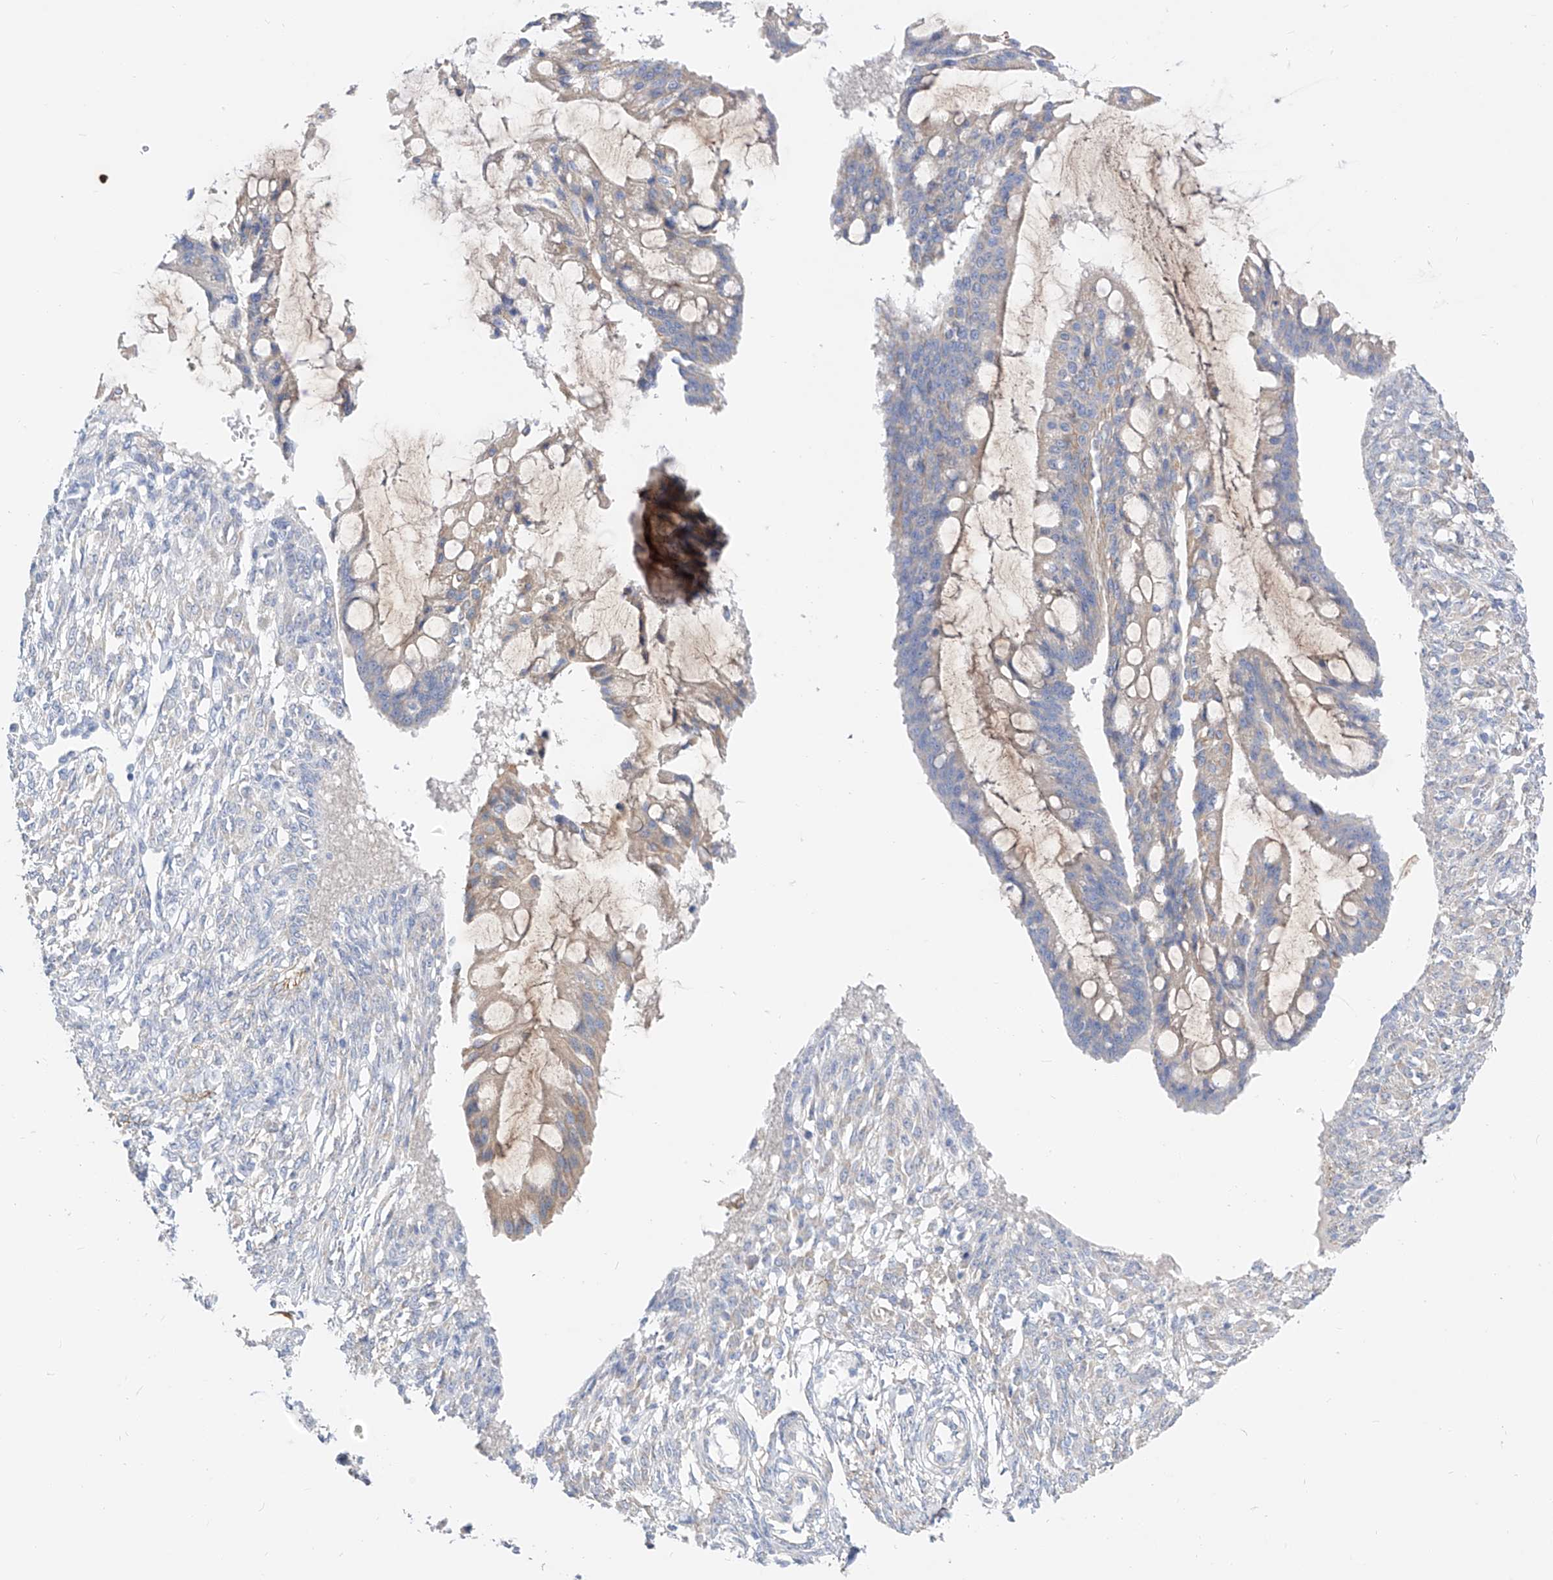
{"staining": {"intensity": "weak", "quantity": "<25%", "location": "cytoplasmic/membranous"}, "tissue": "ovarian cancer", "cell_type": "Tumor cells", "image_type": "cancer", "snomed": [{"axis": "morphology", "description": "Cystadenocarcinoma, mucinous, NOS"}, {"axis": "topography", "description": "Ovary"}], "caption": "DAB (3,3'-diaminobenzidine) immunohistochemical staining of human ovarian cancer displays no significant positivity in tumor cells.", "gene": "UFL1", "patient": {"sex": "female", "age": 73}}